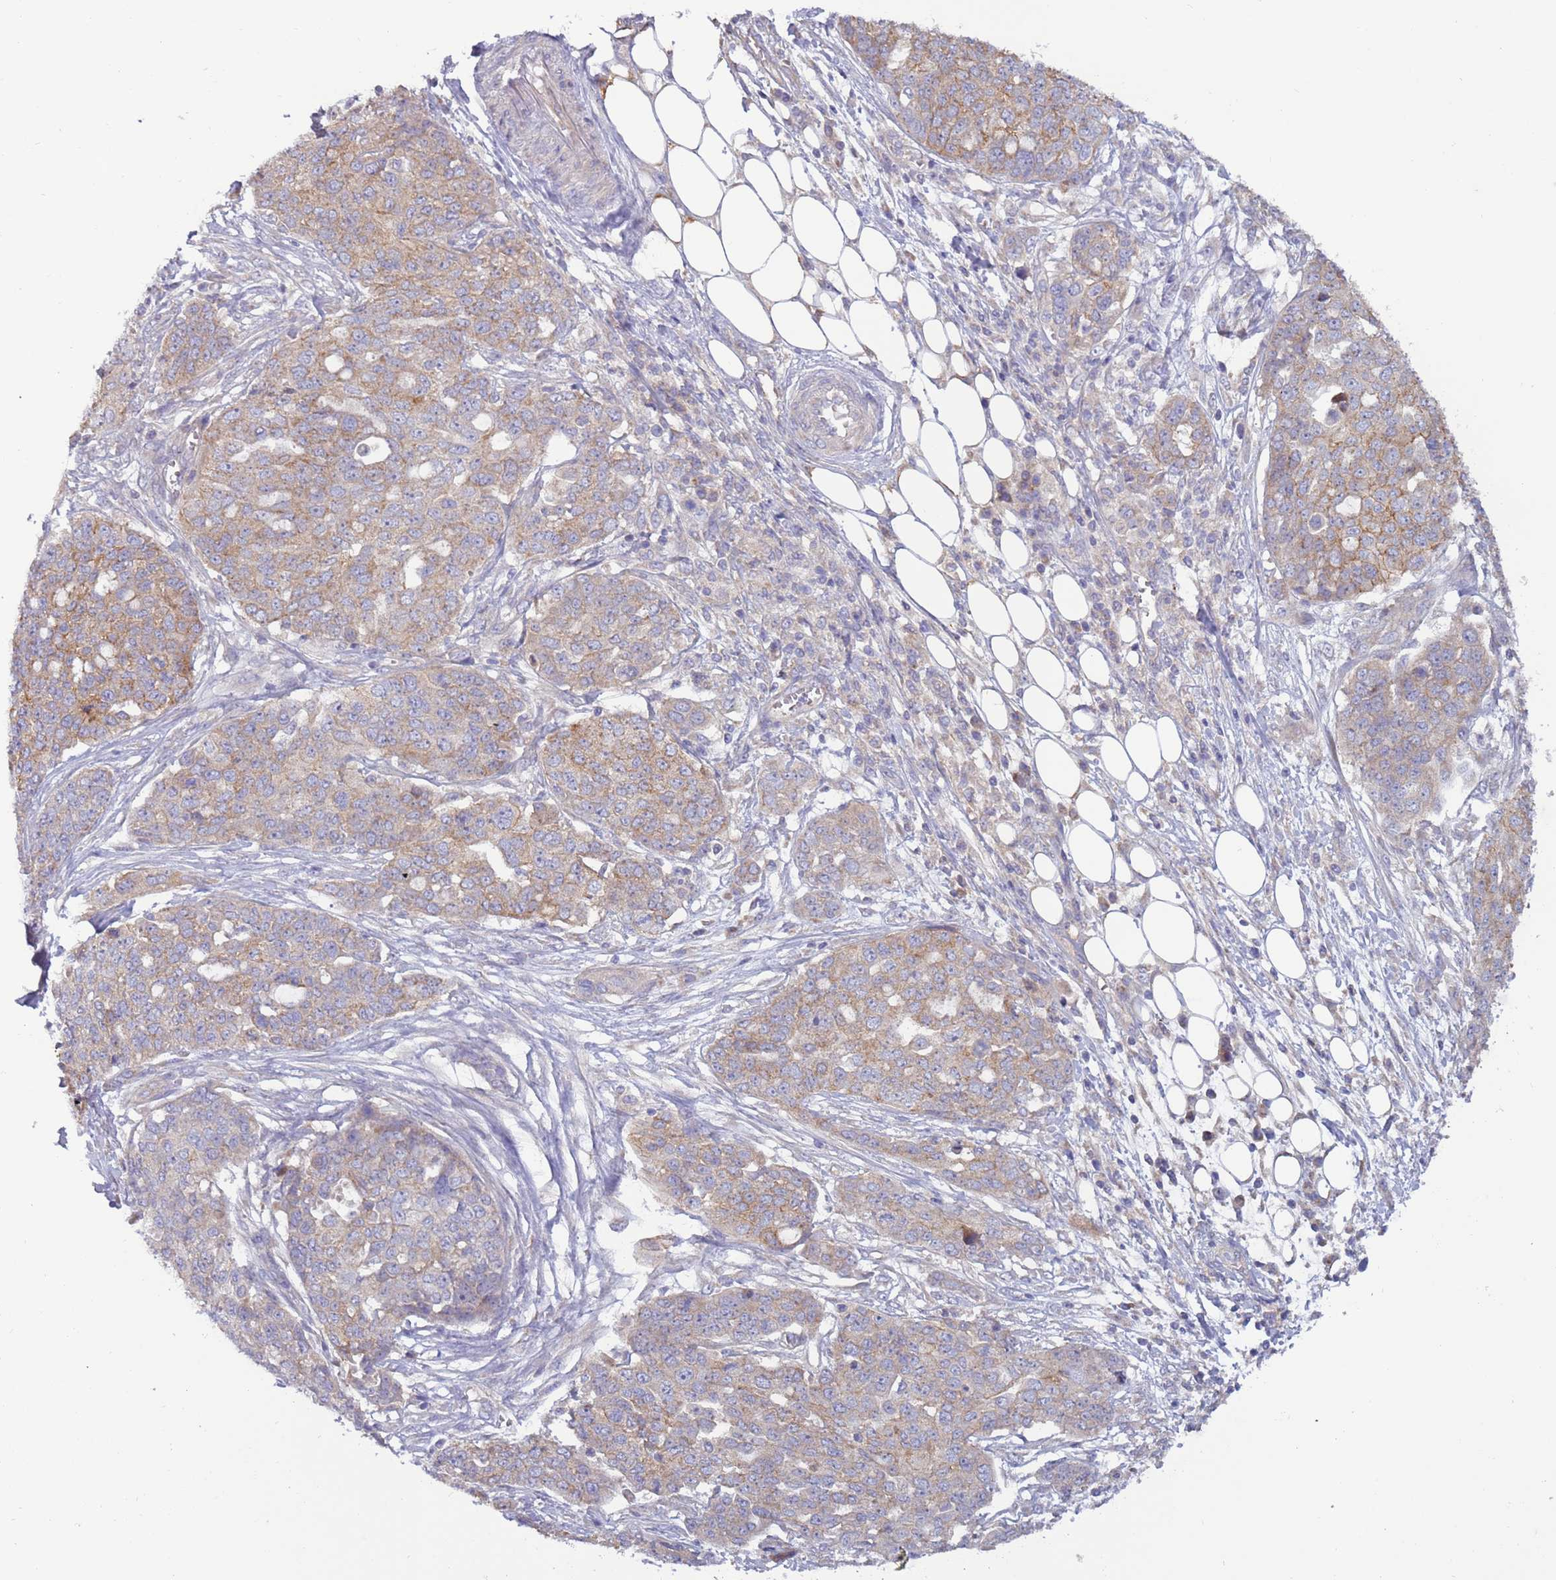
{"staining": {"intensity": "moderate", "quantity": "<25%", "location": "cytoplasmic/membranous"}, "tissue": "ovarian cancer", "cell_type": "Tumor cells", "image_type": "cancer", "snomed": [{"axis": "morphology", "description": "Cystadenocarcinoma, serous, NOS"}, {"axis": "topography", "description": "Soft tissue"}, {"axis": "topography", "description": "Ovary"}], "caption": "Protein positivity by IHC shows moderate cytoplasmic/membranous staining in approximately <25% of tumor cells in ovarian cancer.", "gene": "UQCRQ", "patient": {"sex": "female", "age": 57}}